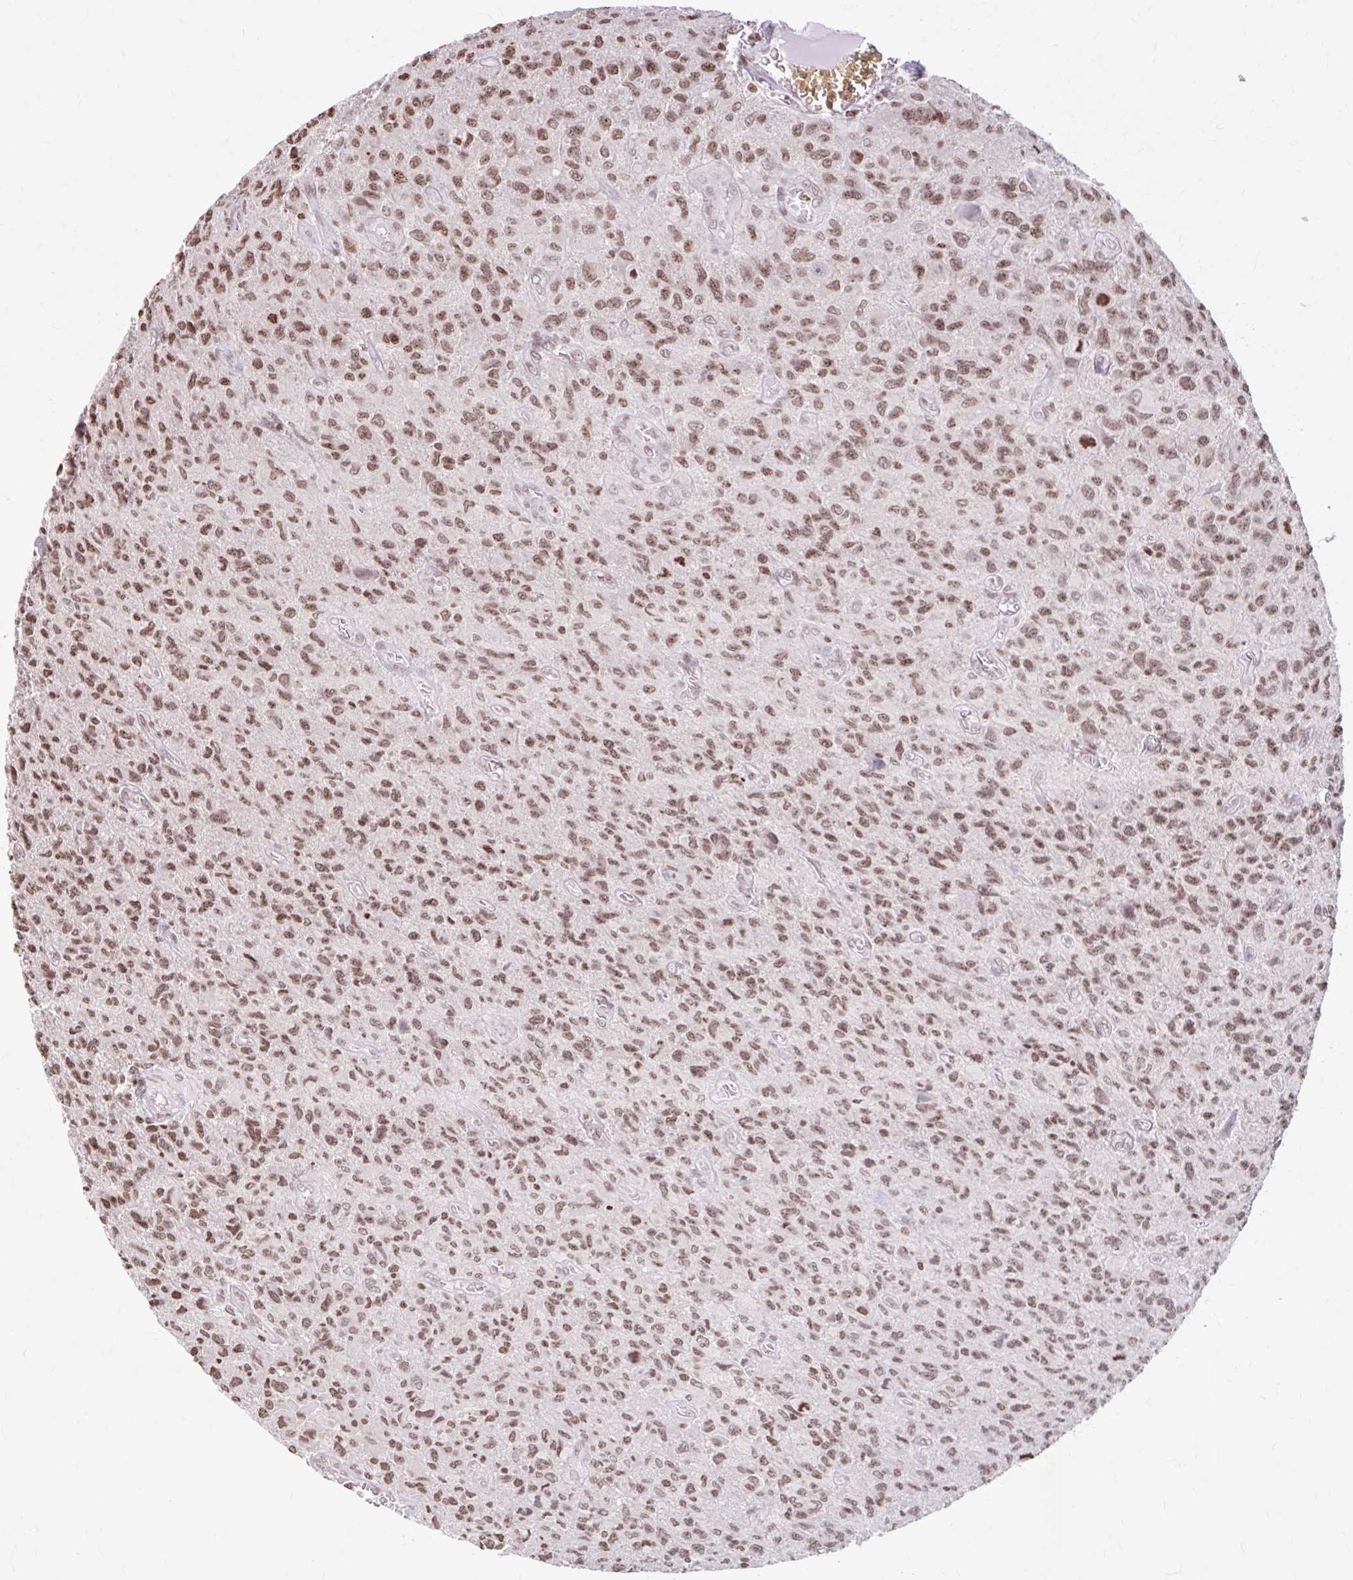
{"staining": {"intensity": "moderate", "quantity": ">75%", "location": "nuclear"}, "tissue": "glioma", "cell_type": "Tumor cells", "image_type": "cancer", "snomed": [{"axis": "morphology", "description": "Glioma, malignant, High grade"}, {"axis": "topography", "description": "Brain"}], "caption": "High-power microscopy captured an immunohistochemistry (IHC) photomicrograph of malignant high-grade glioma, revealing moderate nuclear staining in approximately >75% of tumor cells. (Brightfield microscopy of DAB IHC at high magnification).", "gene": "ORC3", "patient": {"sex": "male", "age": 76}}